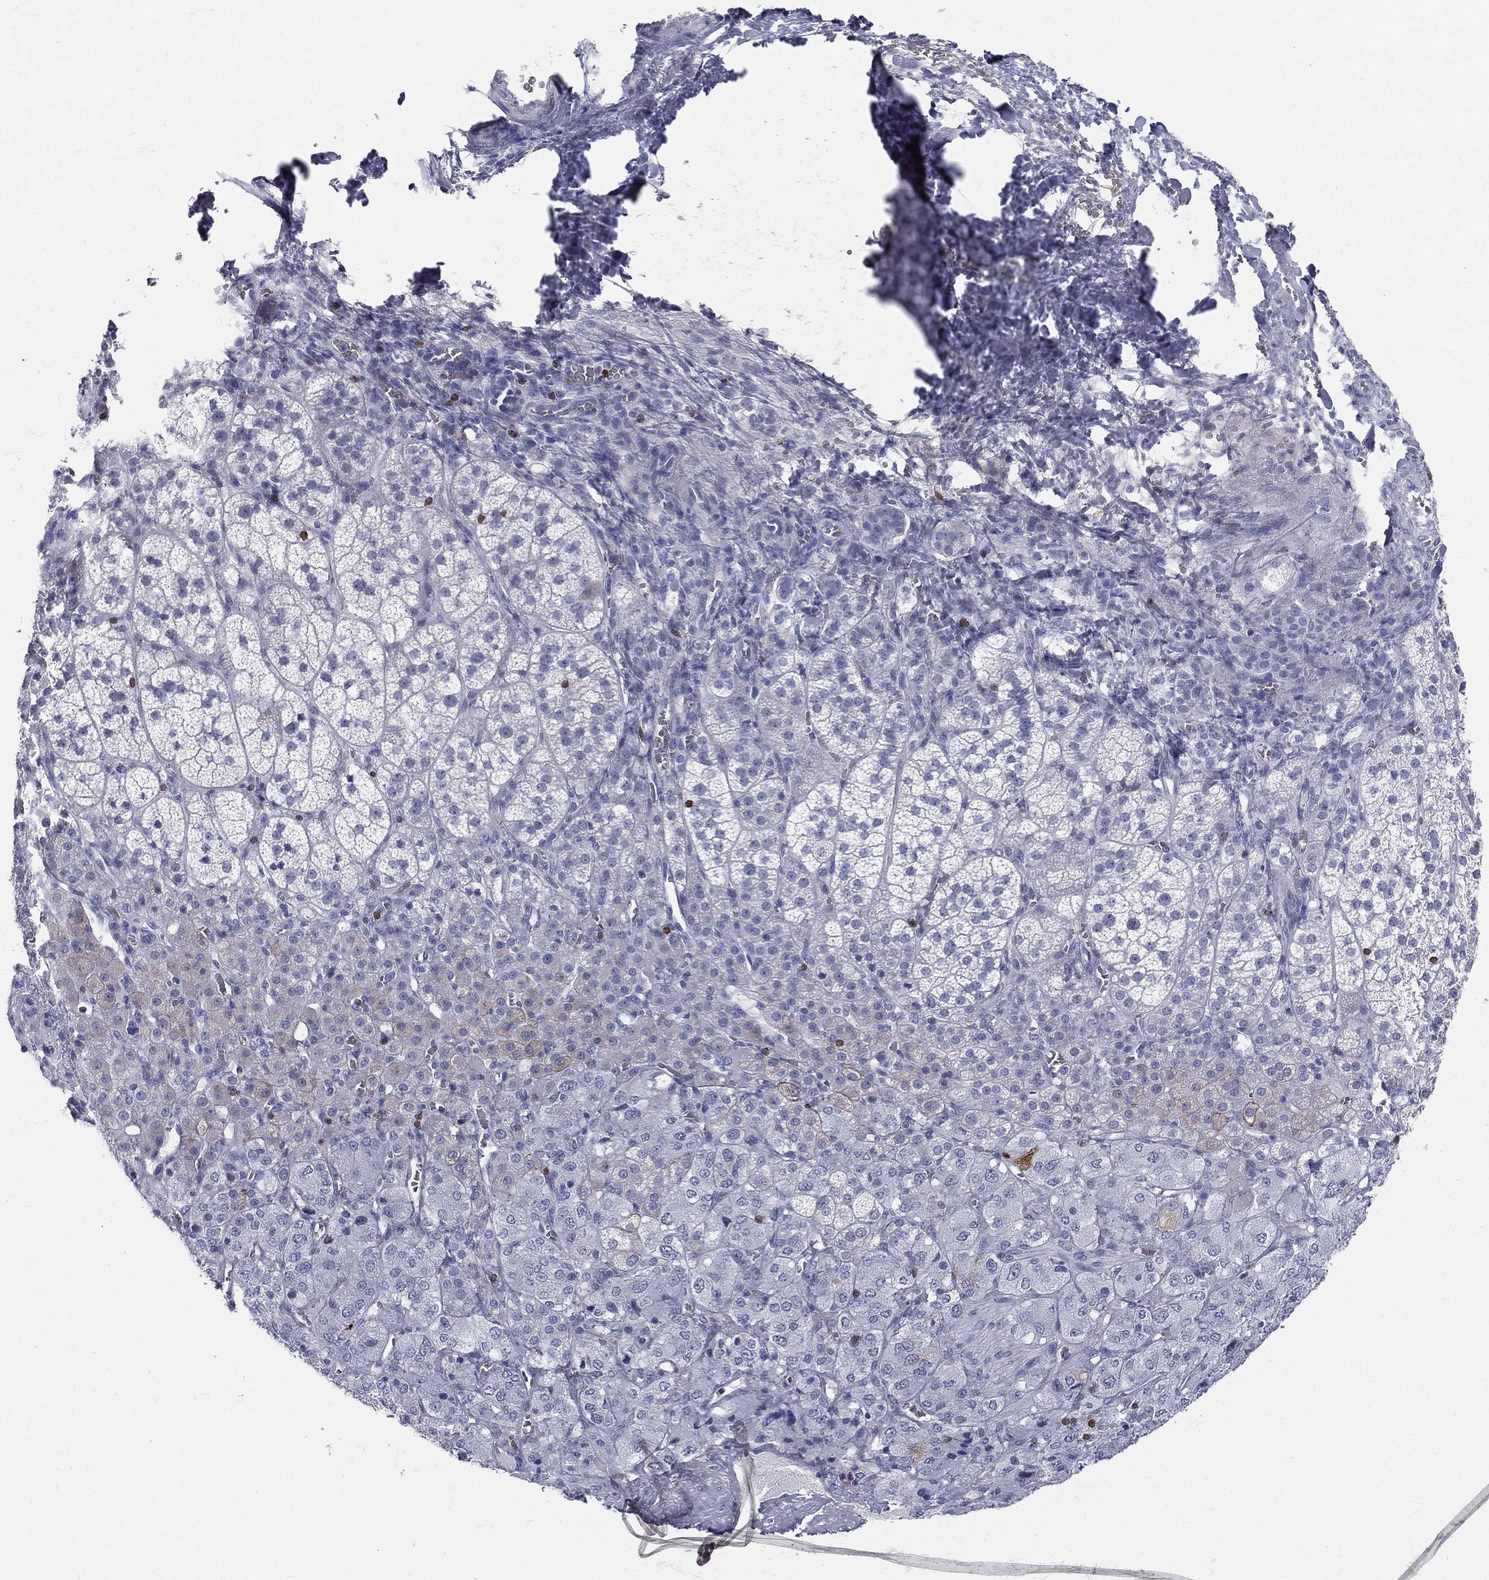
{"staining": {"intensity": "negative", "quantity": "none", "location": "none"}, "tissue": "adrenal gland", "cell_type": "Glandular cells", "image_type": "normal", "snomed": [{"axis": "morphology", "description": "Normal tissue, NOS"}, {"axis": "topography", "description": "Adrenal gland"}], "caption": "The image exhibits no staining of glandular cells in normal adrenal gland.", "gene": "CTSW", "patient": {"sex": "female", "age": 60}}